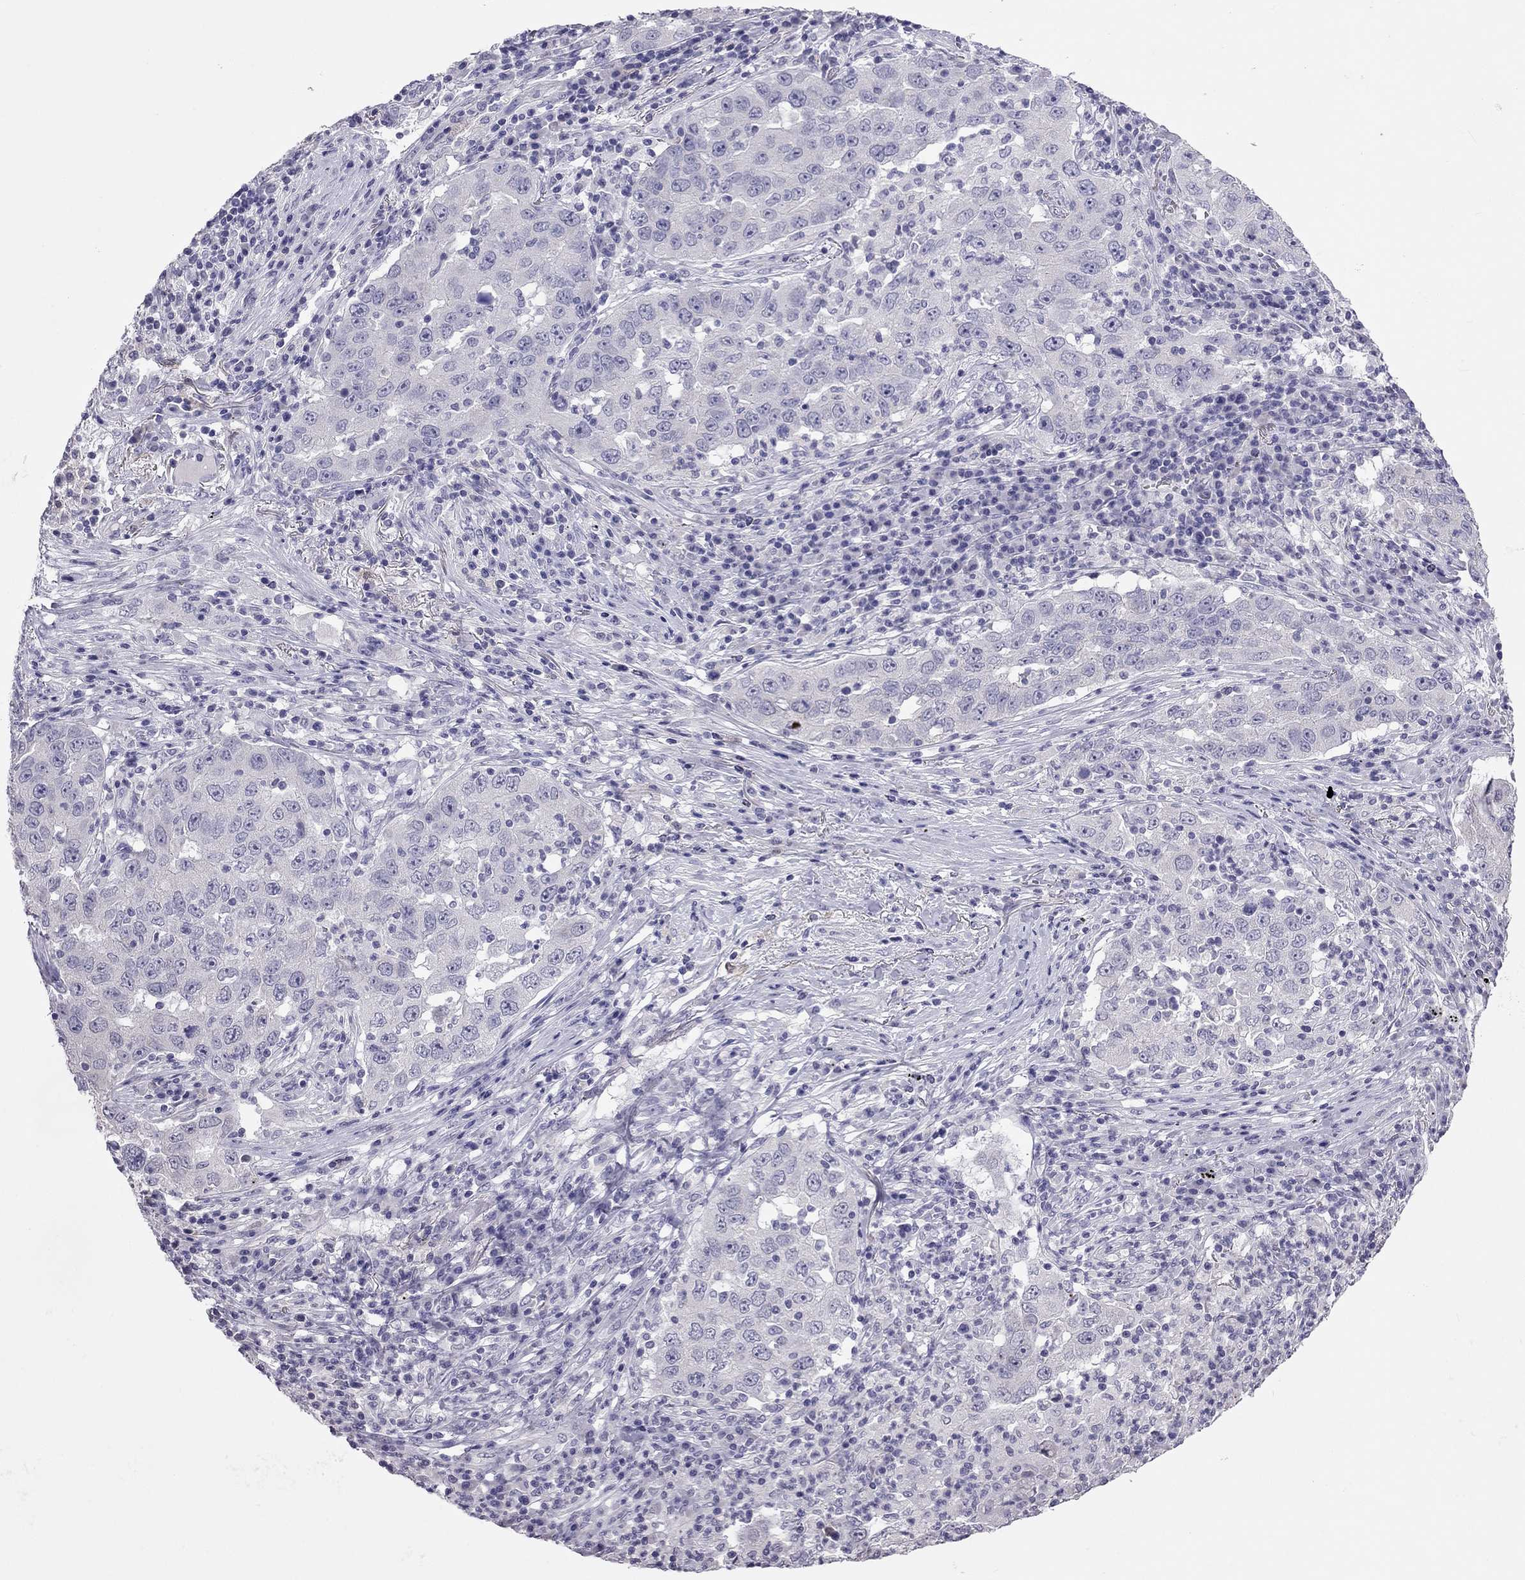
{"staining": {"intensity": "negative", "quantity": "none", "location": "none"}, "tissue": "lung cancer", "cell_type": "Tumor cells", "image_type": "cancer", "snomed": [{"axis": "morphology", "description": "Adenocarcinoma, NOS"}, {"axis": "topography", "description": "Lung"}], "caption": "Immunohistochemistry image of human adenocarcinoma (lung) stained for a protein (brown), which shows no positivity in tumor cells.", "gene": "PPP1R3A", "patient": {"sex": "male", "age": 73}}